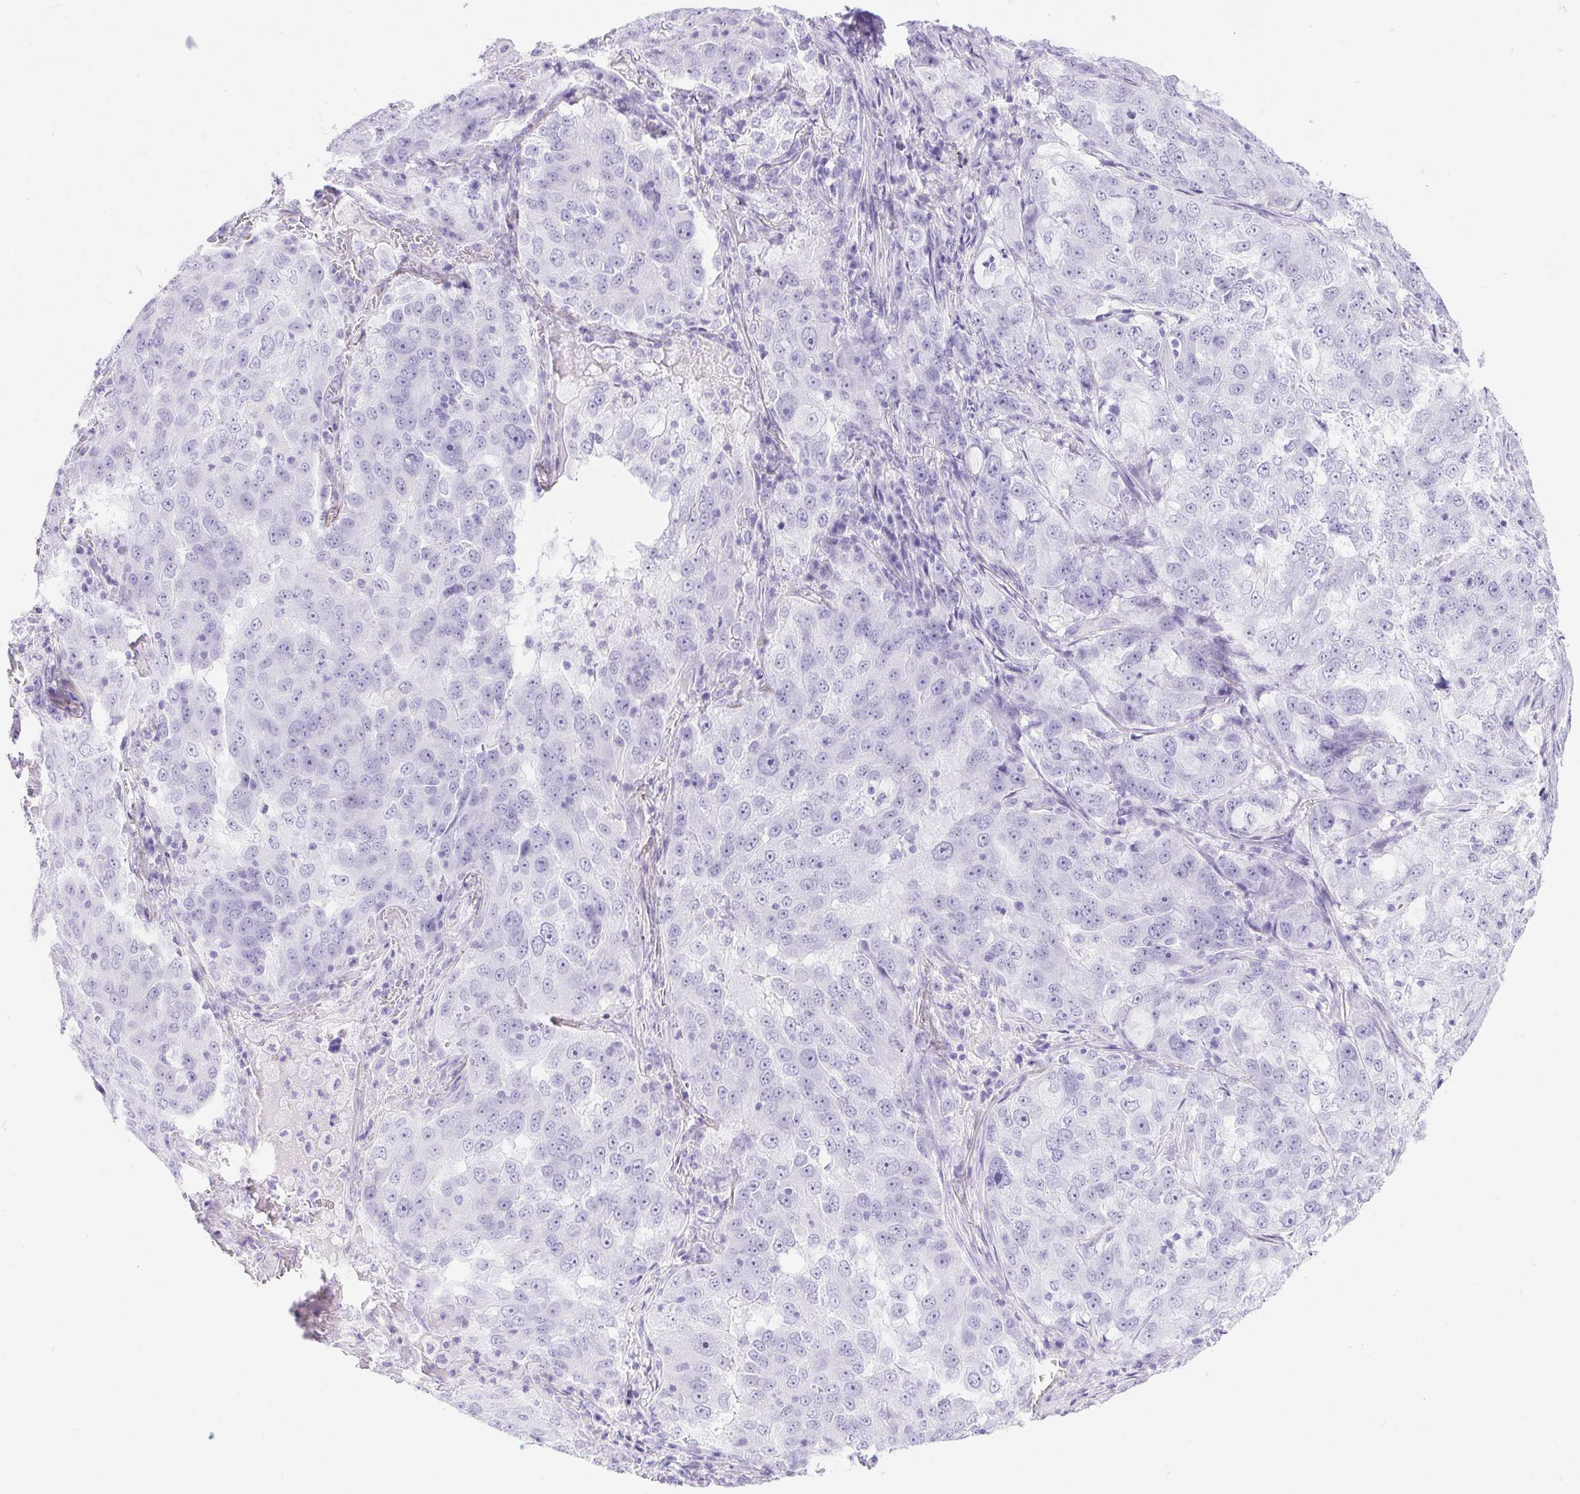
{"staining": {"intensity": "negative", "quantity": "none", "location": "none"}, "tissue": "lung cancer", "cell_type": "Tumor cells", "image_type": "cancer", "snomed": [{"axis": "morphology", "description": "Adenocarcinoma, NOS"}, {"axis": "topography", "description": "Lung"}], "caption": "High magnification brightfield microscopy of lung cancer (adenocarcinoma) stained with DAB (brown) and counterstained with hematoxylin (blue): tumor cells show no significant positivity.", "gene": "ERP27", "patient": {"sex": "female", "age": 61}}